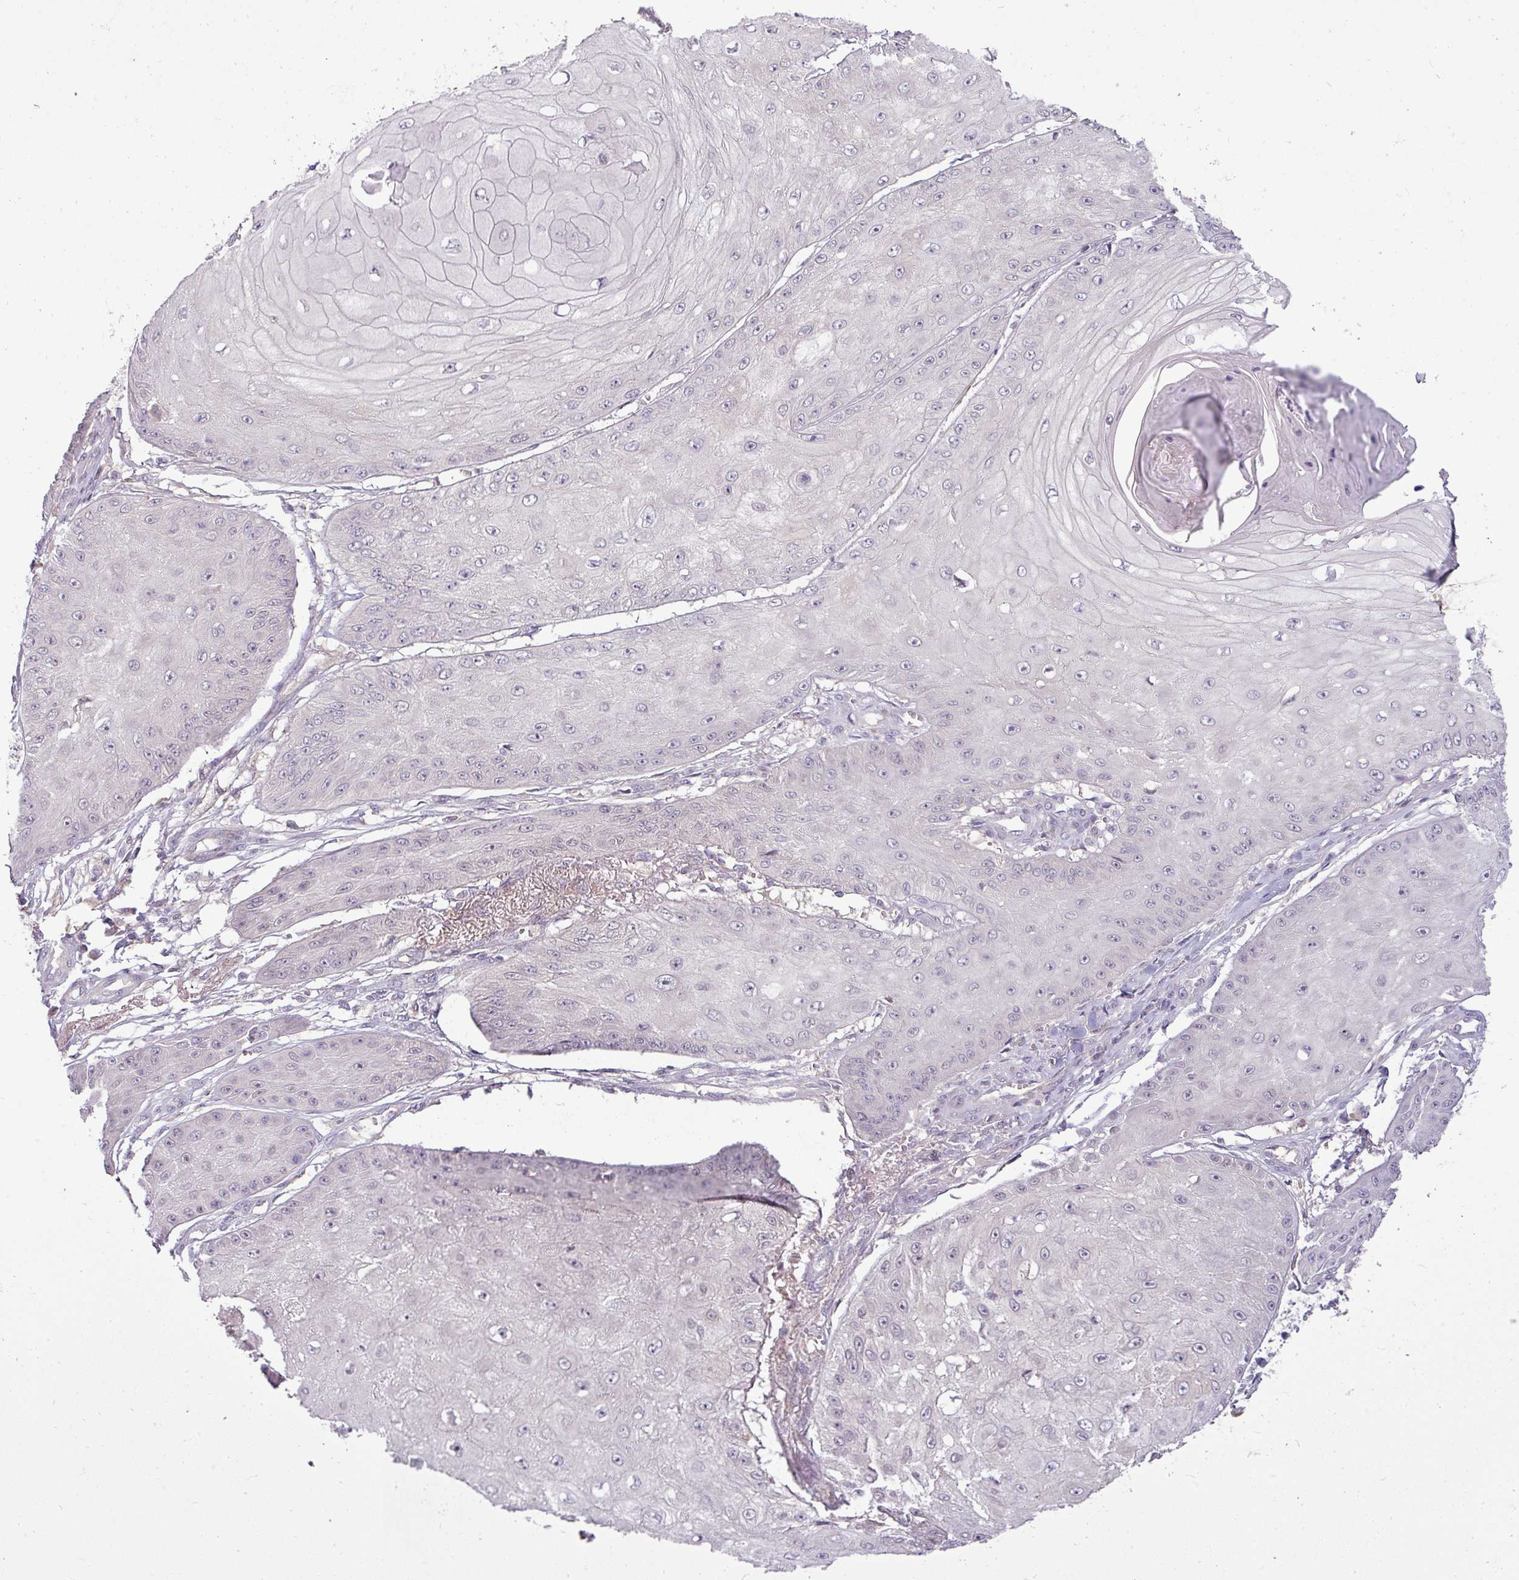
{"staining": {"intensity": "negative", "quantity": "none", "location": "none"}, "tissue": "skin cancer", "cell_type": "Tumor cells", "image_type": "cancer", "snomed": [{"axis": "morphology", "description": "Squamous cell carcinoma, NOS"}, {"axis": "topography", "description": "Skin"}], "caption": "Skin cancer was stained to show a protein in brown. There is no significant staining in tumor cells. (Immunohistochemistry, brightfield microscopy, high magnification).", "gene": "APOM", "patient": {"sex": "male", "age": 70}}